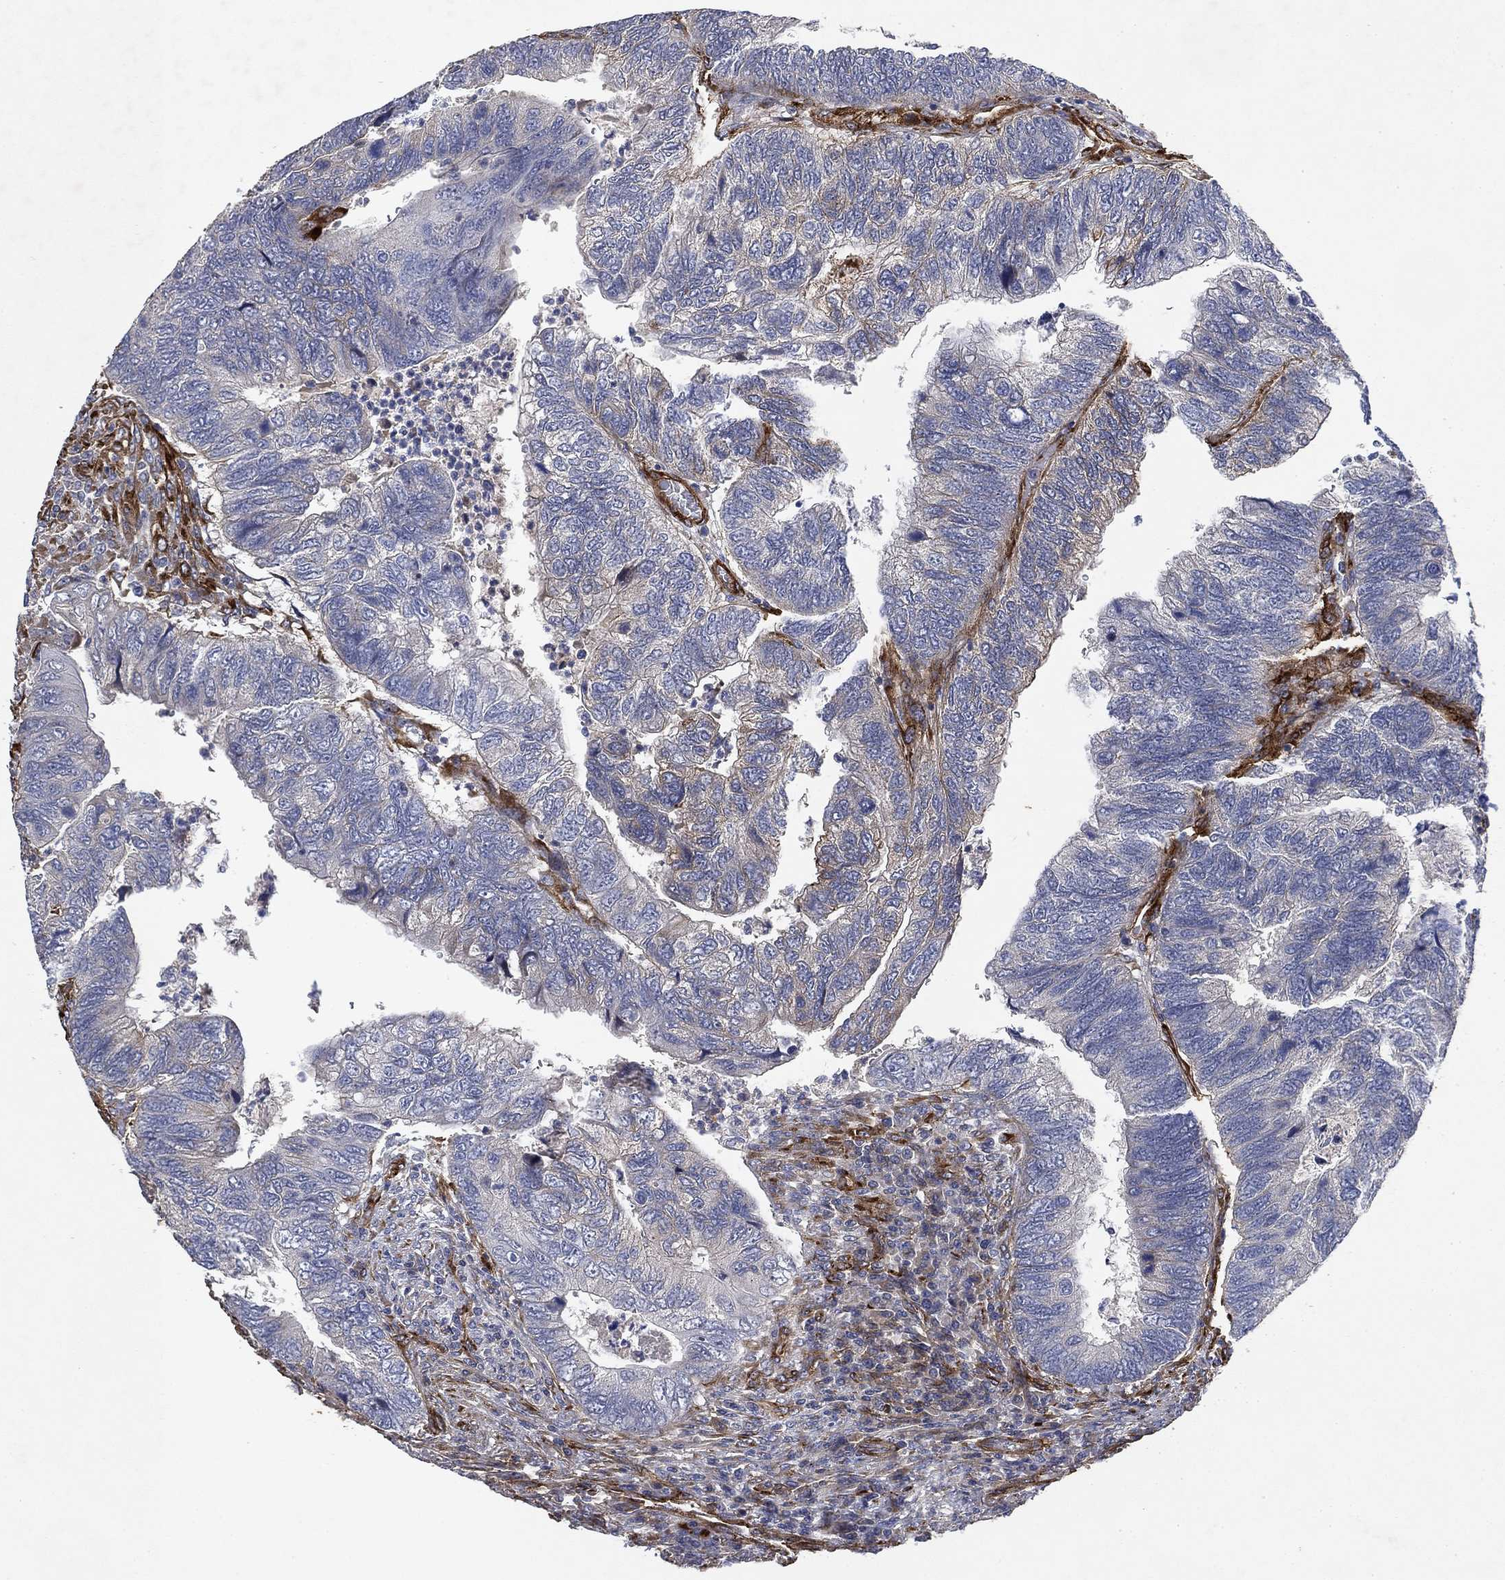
{"staining": {"intensity": "negative", "quantity": "none", "location": "none"}, "tissue": "colorectal cancer", "cell_type": "Tumor cells", "image_type": "cancer", "snomed": [{"axis": "morphology", "description": "Adenocarcinoma, NOS"}, {"axis": "topography", "description": "Colon"}], "caption": "A high-resolution micrograph shows IHC staining of colorectal adenocarcinoma, which shows no significant expression in tumor cells. Nuclei are stained in blue.", "gene": "COL4A2", "patient": {"sex": "female", "age": 67}}